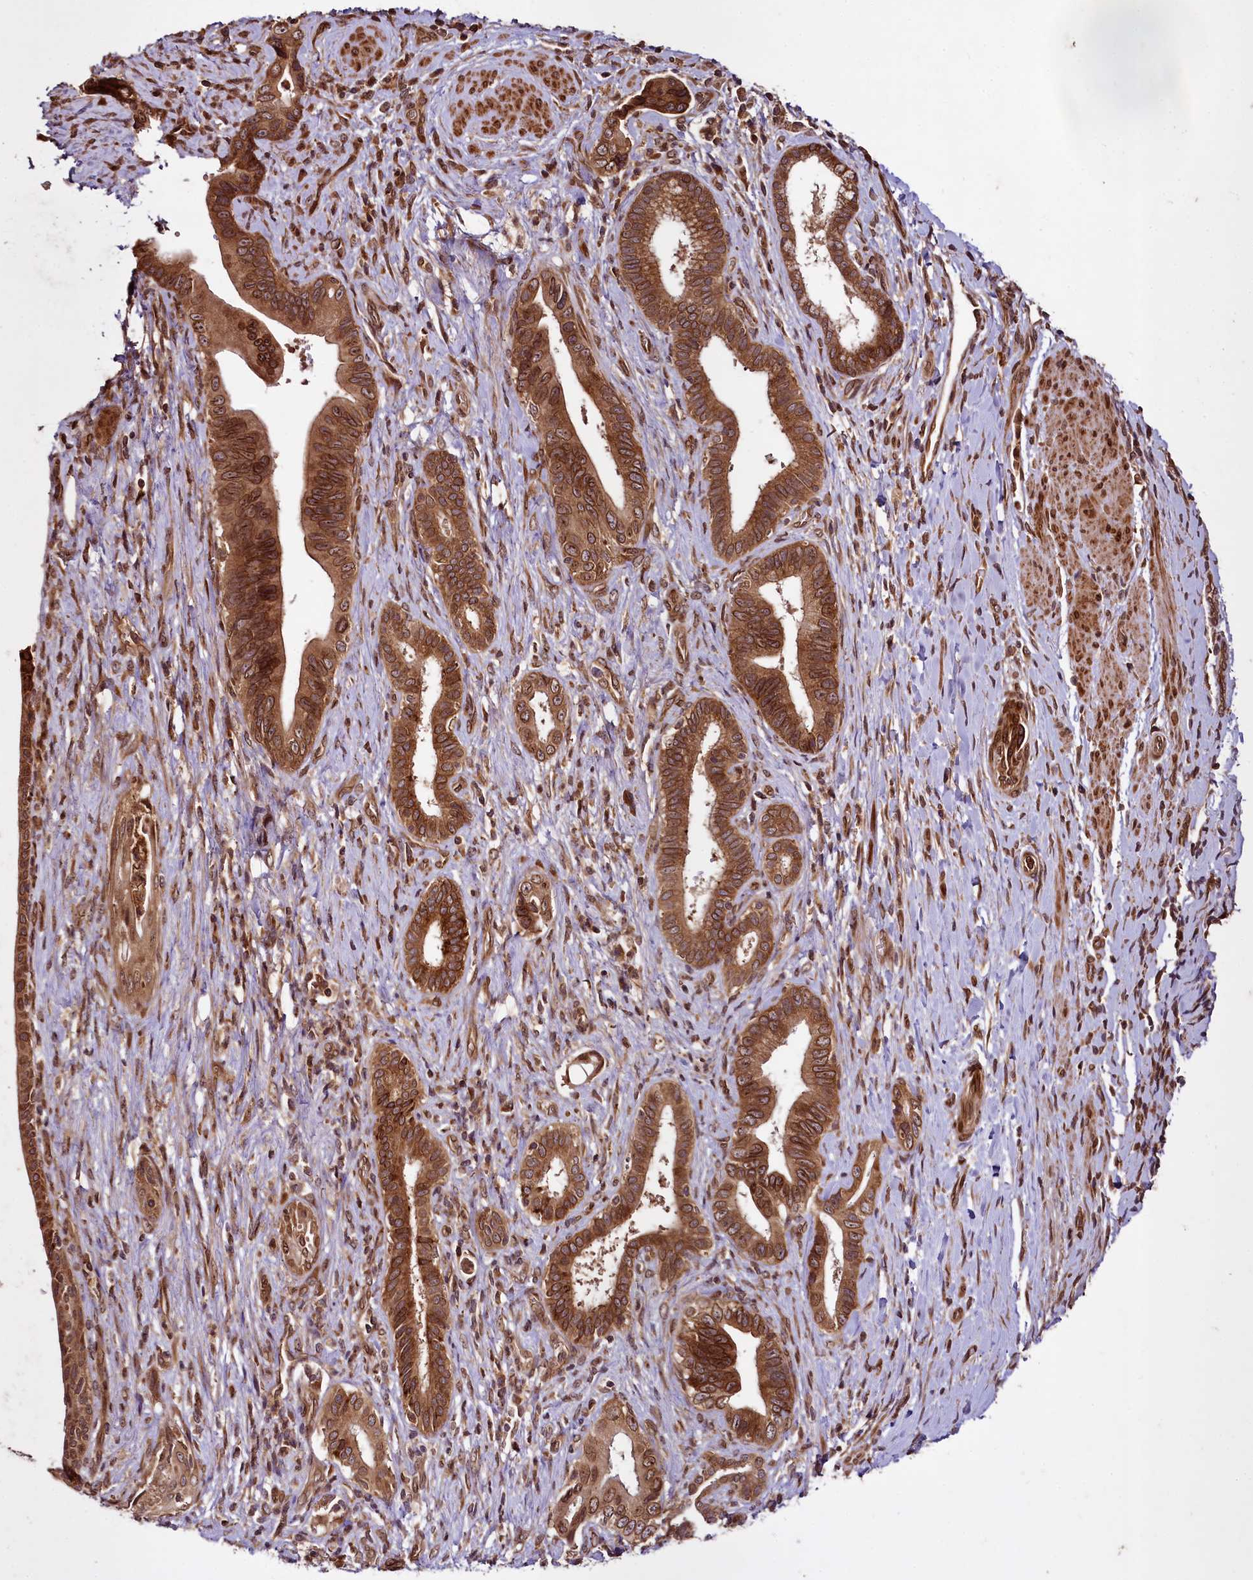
{"staining": {"intensity": "strong", "quantity": ">75%", "location": "cytoplasmic/membranous,nuclear"}, "tissue": "pancreatic cancer", "cell_type": "Tumor cells", "image_type": "cancer", "snomed": [{"axis": "morphology", "description": "Adenocarcinoma, NOS"}, {"axis": "topography", "description": "Pancreas"}], "caption": "IHC histopathology image of human adenocarcinoma (pancreatic) stained for a protein (brown), which reveals high levels of strong cytoplasmic/membranous and nuclear expression in approximately >75% of tumor cells.", "gene": "DCP1B", "patient": {"sex": "female", "age": 55}}